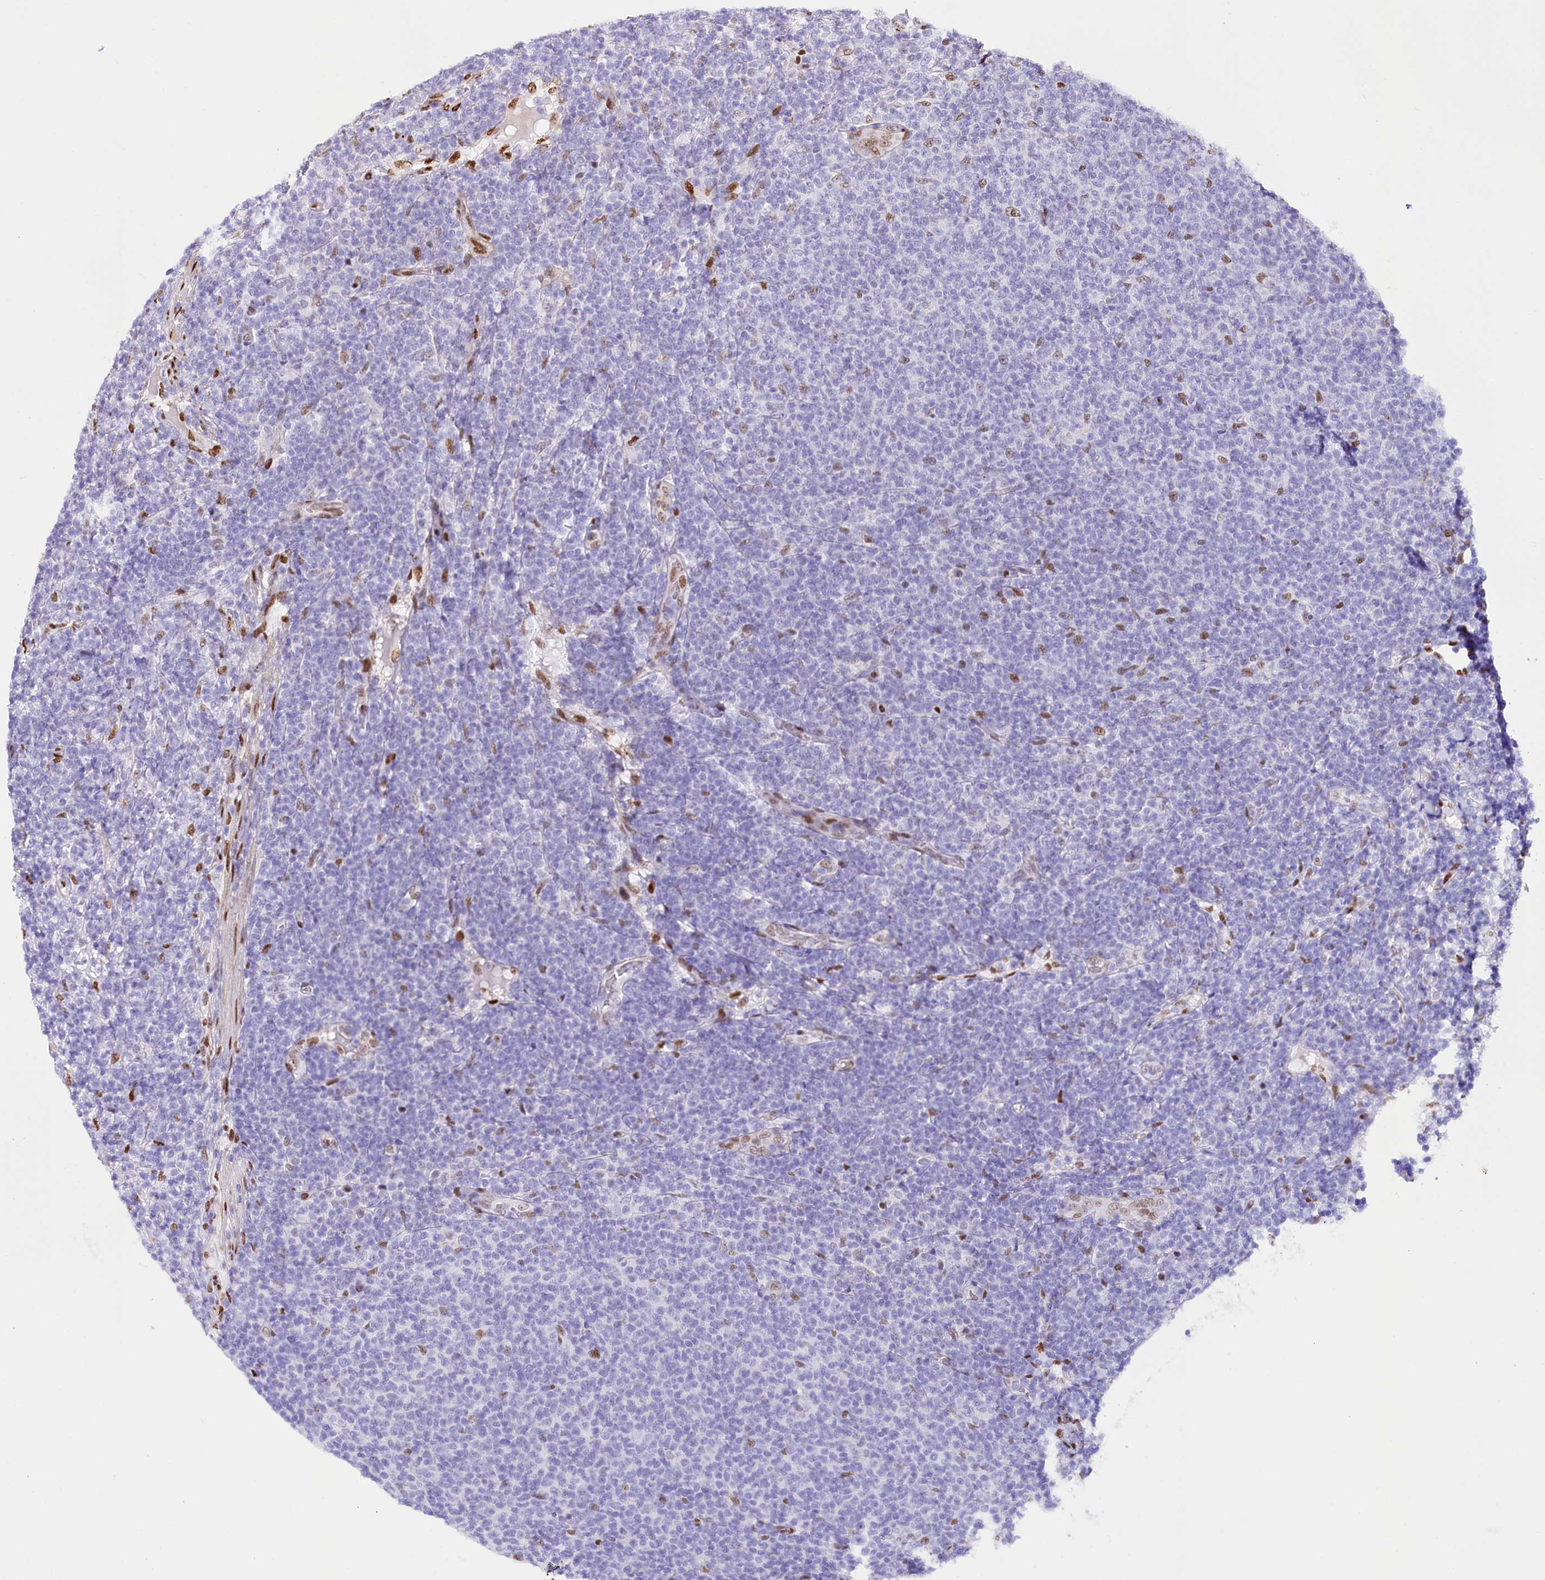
{"staining": {"intensity": "negative", "quantity": "none", "location": "none"}, "tissue": "lymphoma", "cell_type": "Tumor cells", "image_type": "cancer", "snomed": [{"axis": "morphology", "description": "Malignant lymphoma, non-Hodgkin's type, Low grade"}, {"axis": "topography", "description": "Lymph node"}], "caption": "Immunohistochemistry image of lymphoma stained for a protein (brown), which displays no expression in tumor cells.", "gene": "PTMS", "patient": {"sex": "male", "age": 66}}